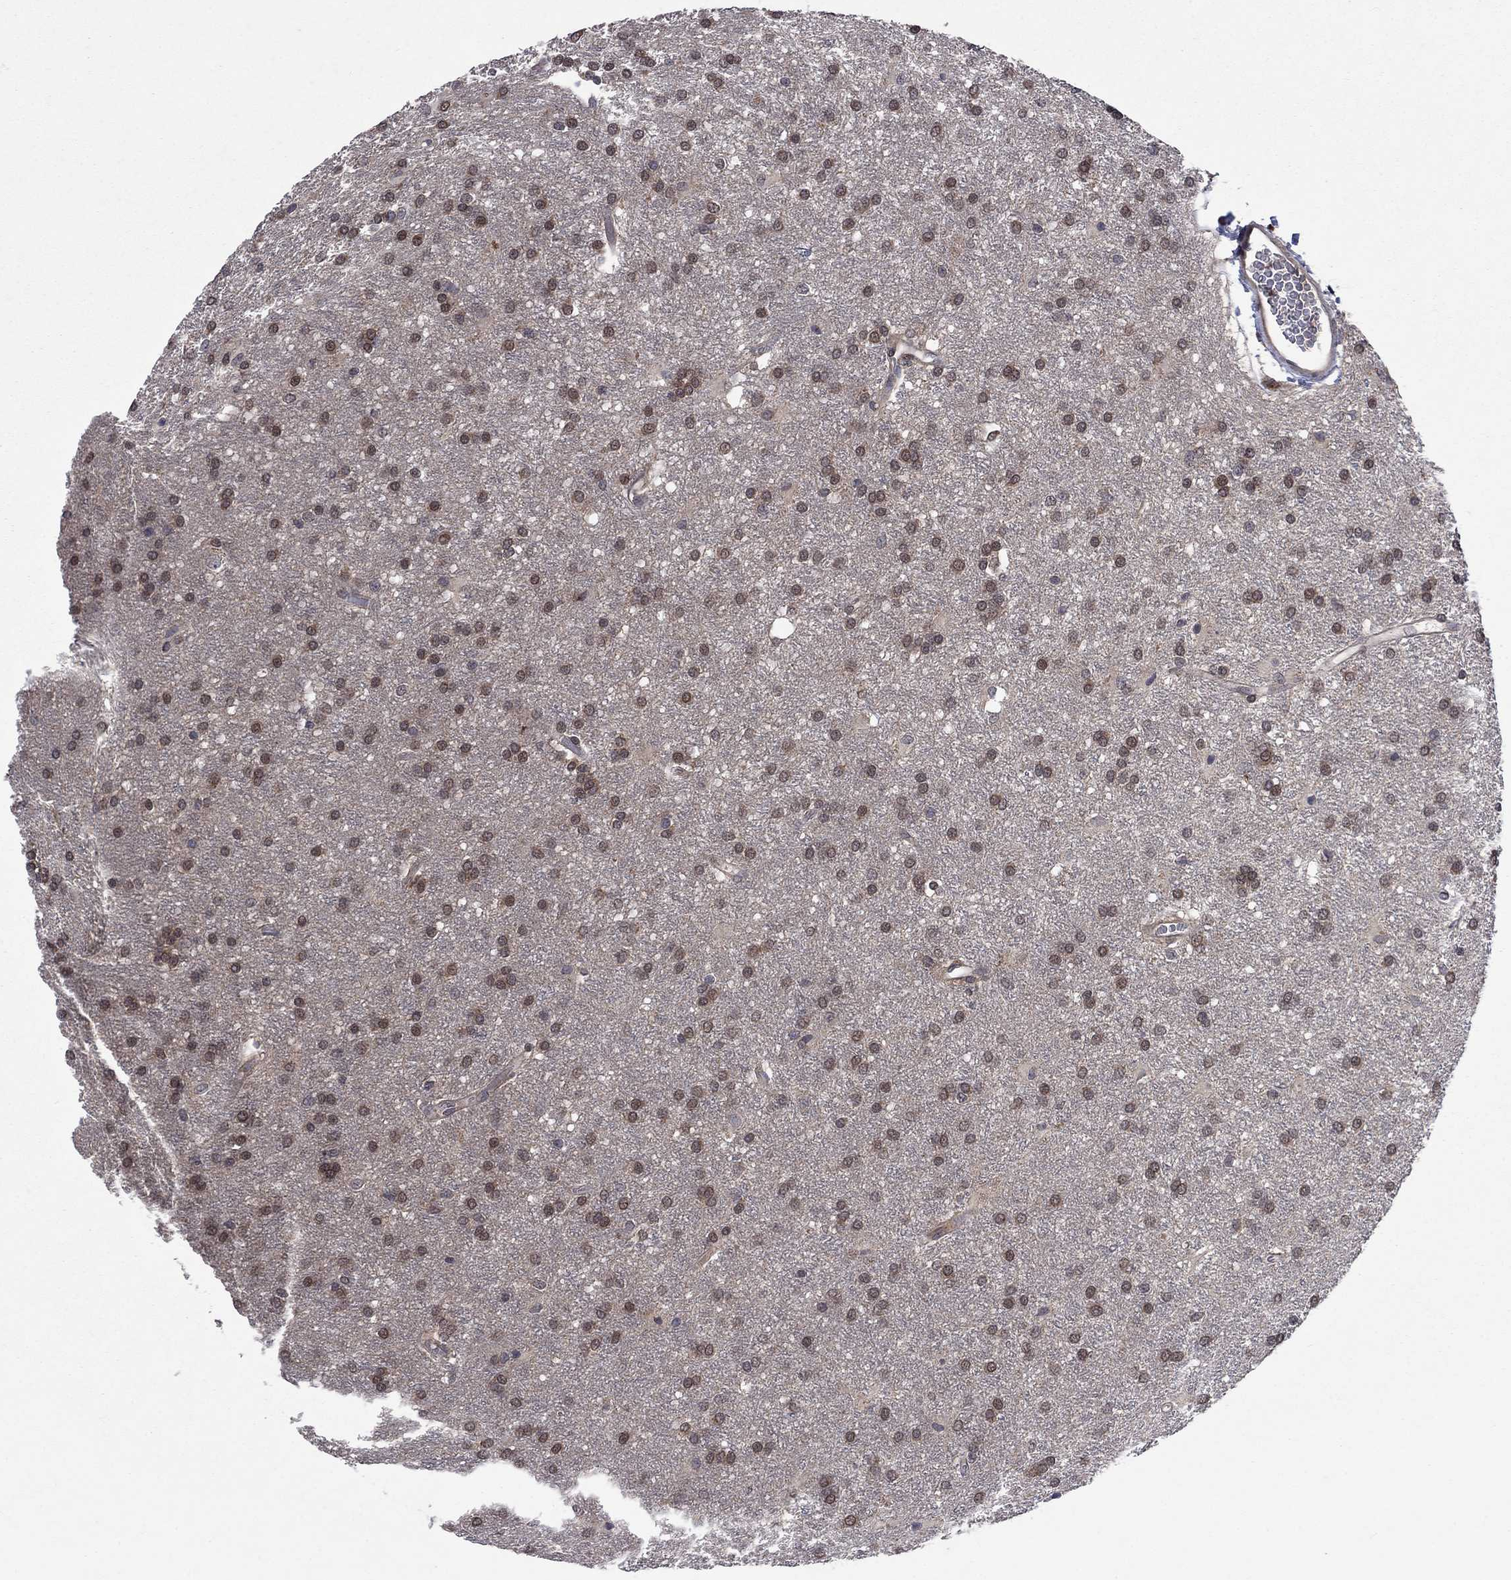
{"staining": {"intensity": "weak", "quantity": ">75%", "location": "cytoplasmic/membranous,nuclear"}, "tissue": "glioma", "cell_type": "Tumor cells", "image_type": "cancer", "snomed": [{"axis": "morphology", "description": "Glioma, malignant, Low grade"}, {"axis": "topography", "description": "Brain"}], "caption": "Protein expression analysis of malignant glioma (low-grade) demonstrates weak cytoplasmic/membranous and nuclear positivity in about >75% of tumor cells.", "gene": "IAH1", "patient": {"sex": "female", "age": 32}}